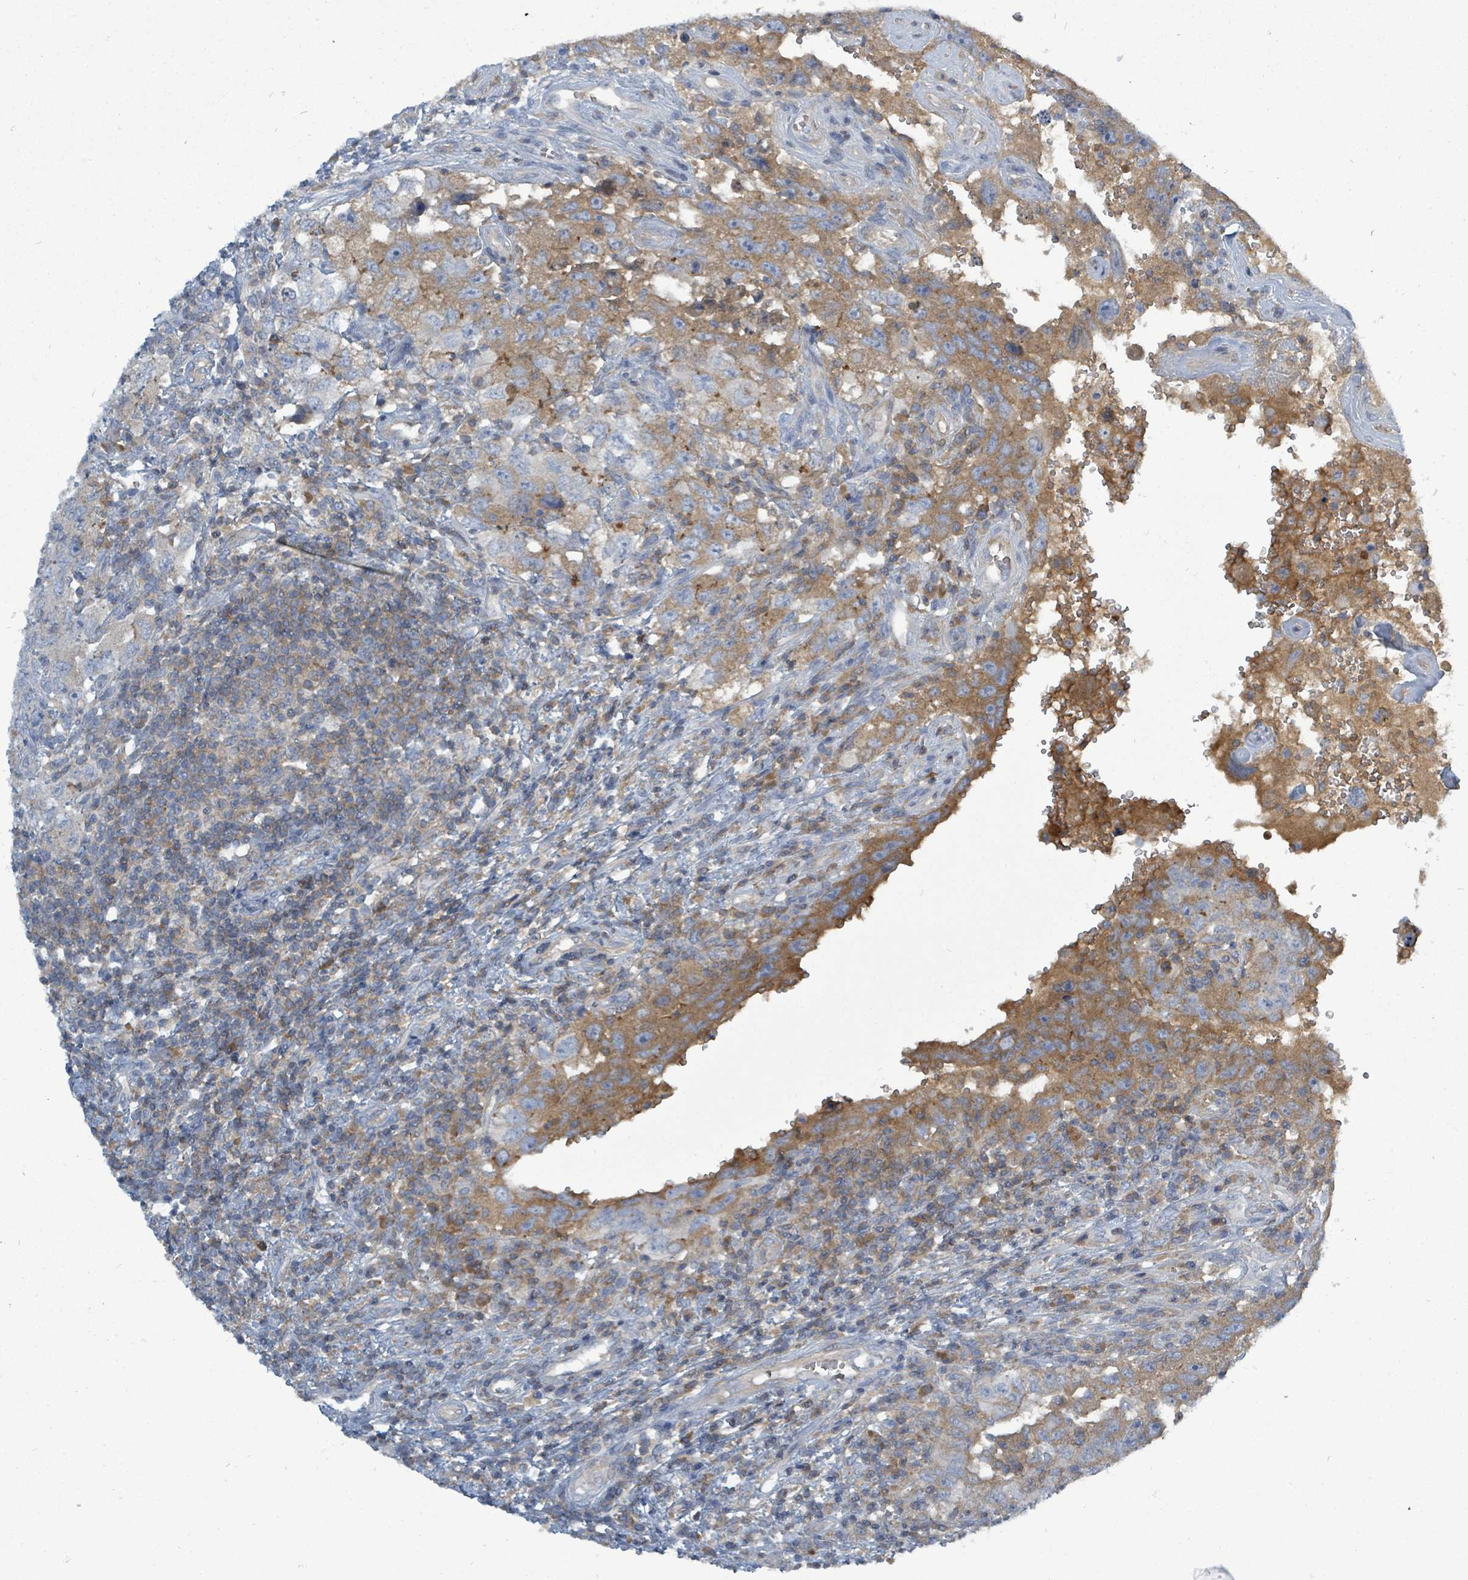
{"staining": {"intensity": "moderate", "quantity": ">75%", "location": "cytoplasmic/membranous"}, "tissue": "testis cancer", "cell_type": "Tumor cells", "image_type": "cancer", "snomed": [{"axis": "morphology", "description": "Carcinoma, Embryonal, NOS"}, {"axis": "topography", "description": "Testis"}], "caption": "Tumor cells demonstrate medium levels of moderate cytoplasmic/membranous staining in about >75% of cells in human embryonal carcinoma (testis). The staining was performed using DAB (3,3'-diaminobenzidine) to visualize the protein expression in brown, while the nuclei were stained in blue with hematoxylin (Magnification: 20x).", "gene": "SLC25A23", "patient": {"sex": "male", "age": 26}}